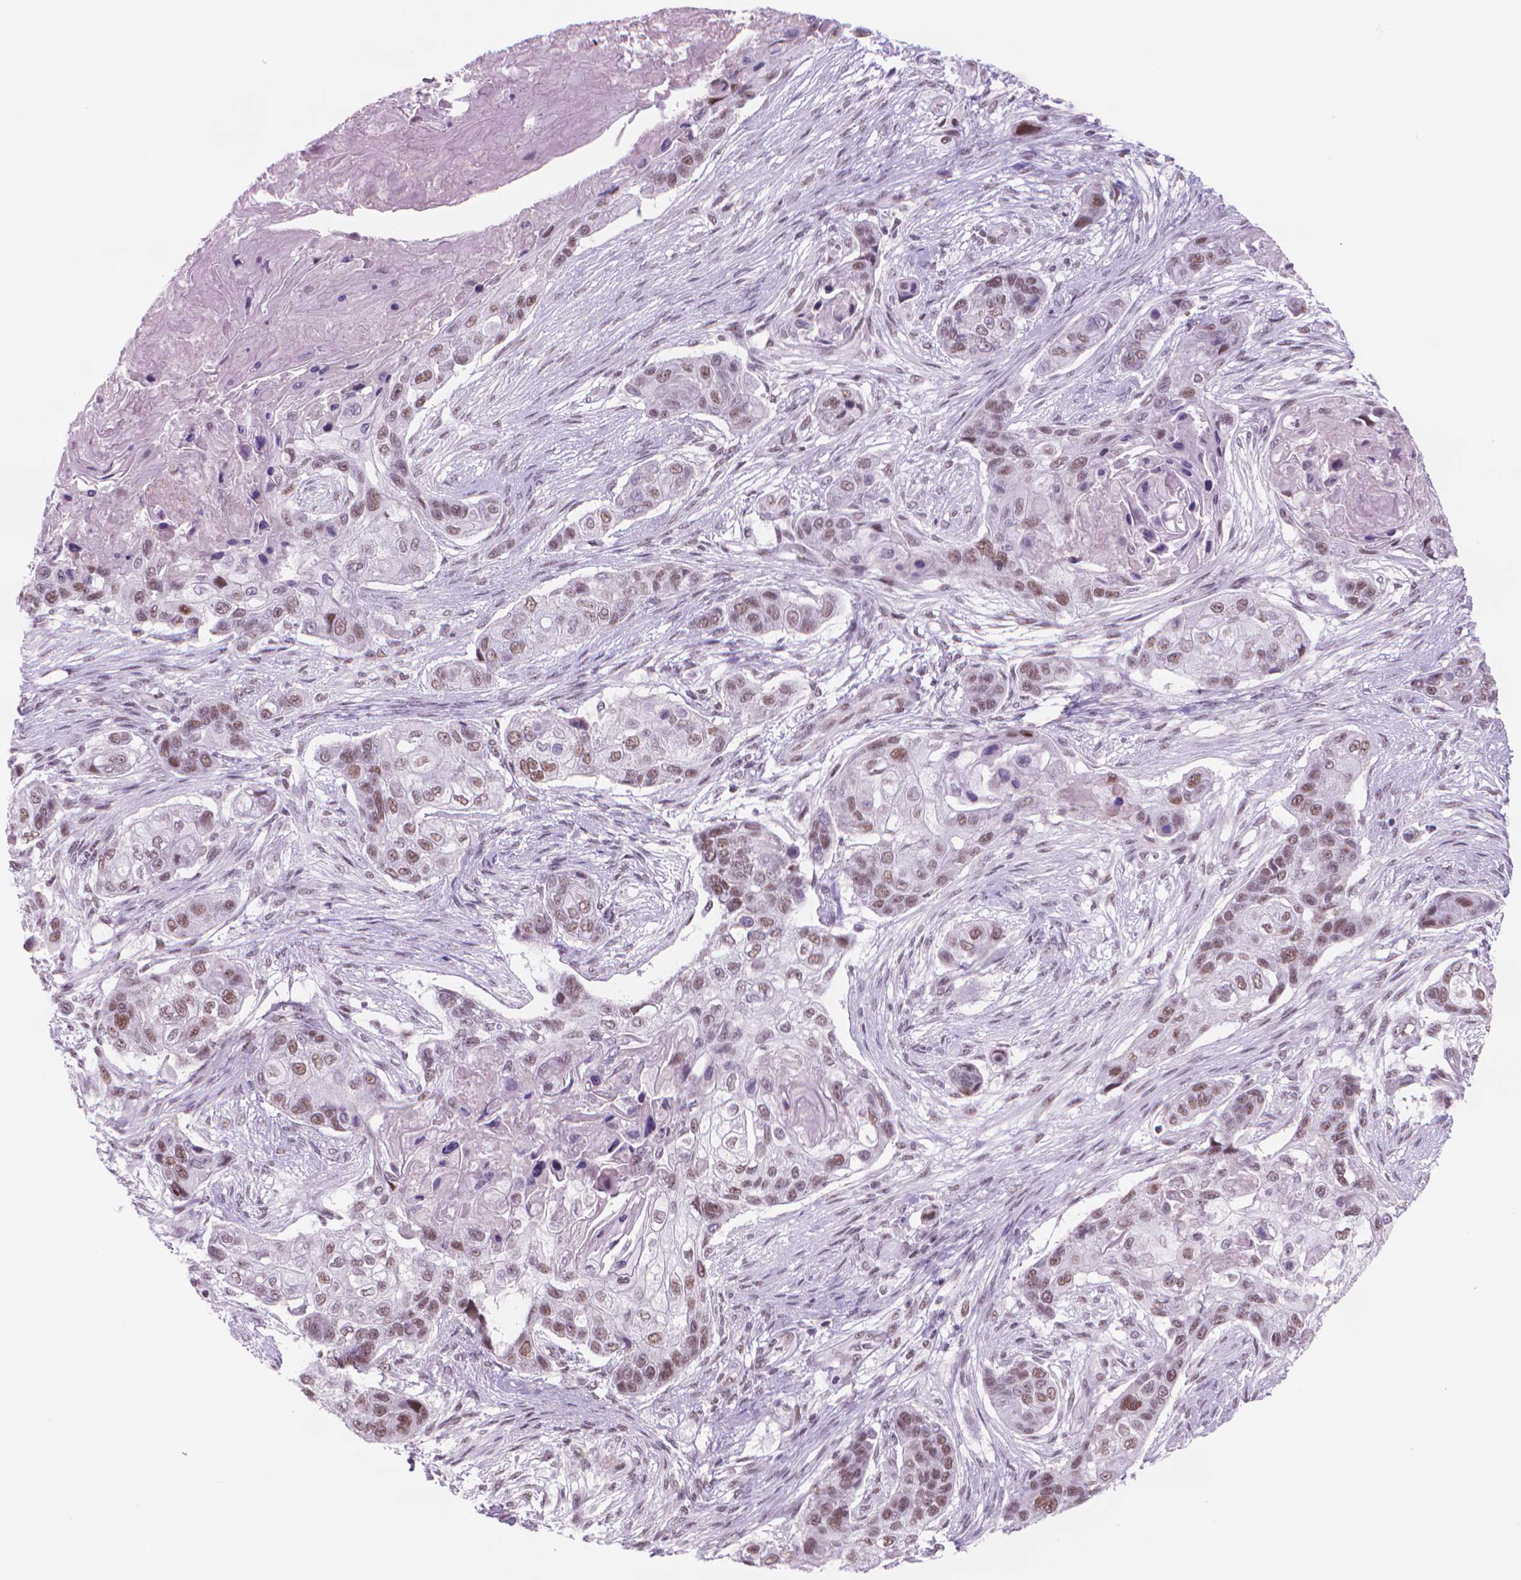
{"staining": {"intensity": "moderate", "quantity": ">75%", "location": "nuclear"}, "tissue": "lung cancer", "cell_type": "Tumor cells", "image_type": "cancer", "snomed": [{"axis": "morphology", "description": "Squamous cell carcinoma, NOS"}, {"axis": "topography", "description": "Lung"}], "caption": "Moderate nuclear staining is appreciated in approximately >75% of tumor cells in squamous cell carcinoma (lung).", "gene": "POLR3D", "patient": {"sex": "male", "age": 69}}